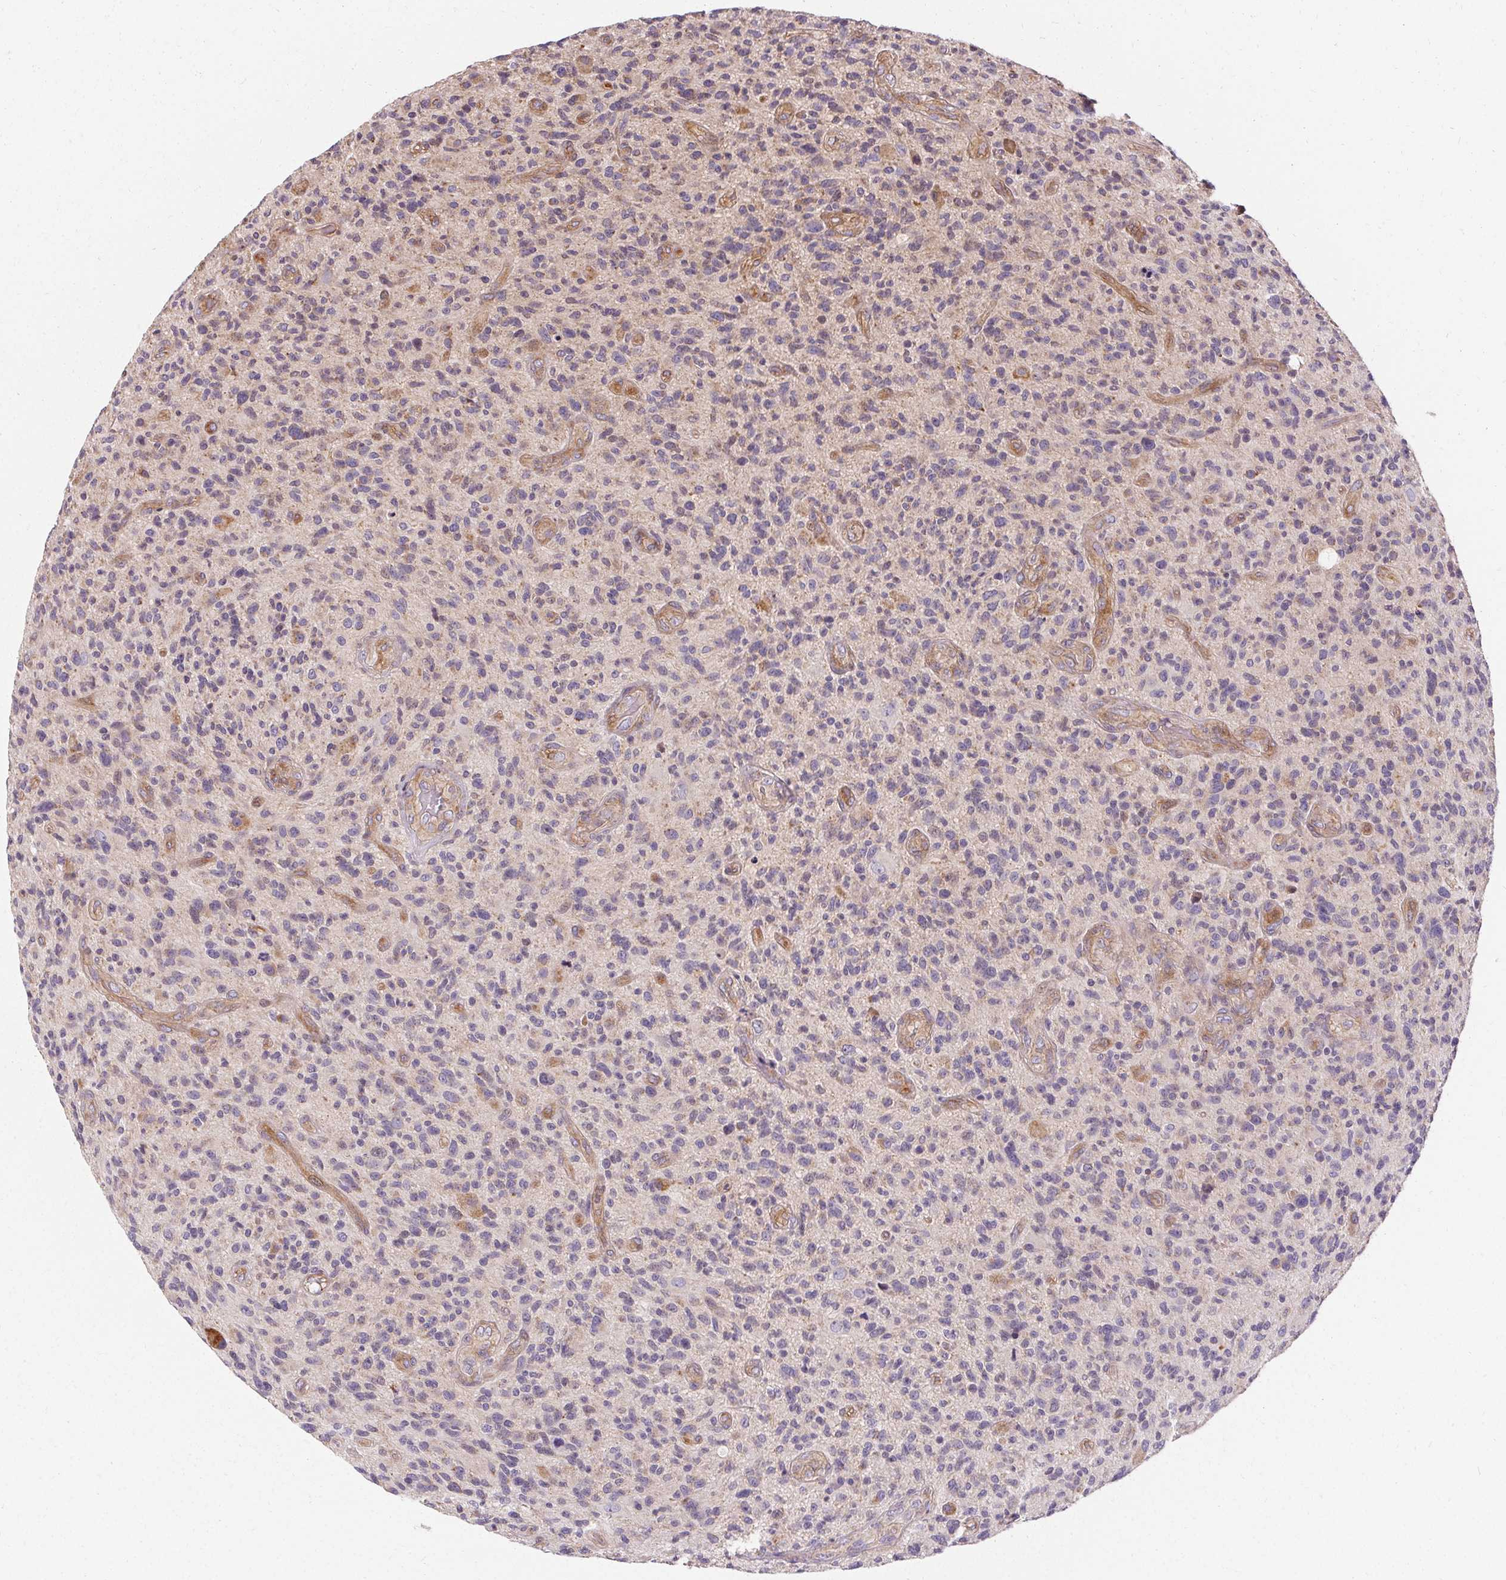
{"staining": {"intensity": "negative", "quantity": "none", "location": "none"}, "tissue": "glioma", "cell_type": "Tumor cells", "image_type": "cancer", "snomed": [{"axis": "morphology", "description": "Glioma, malignant, High grade"}, {"axis": "topography", "description": "Brain"}], "caption": "Immunohistochemistry (IHC) micrograph of malignant high-grade glioma stained for a protein (brown), which shows no positivity in tumor cells.", "gene": "APLP1", "patient": {"sex": "male", "age": 47}}